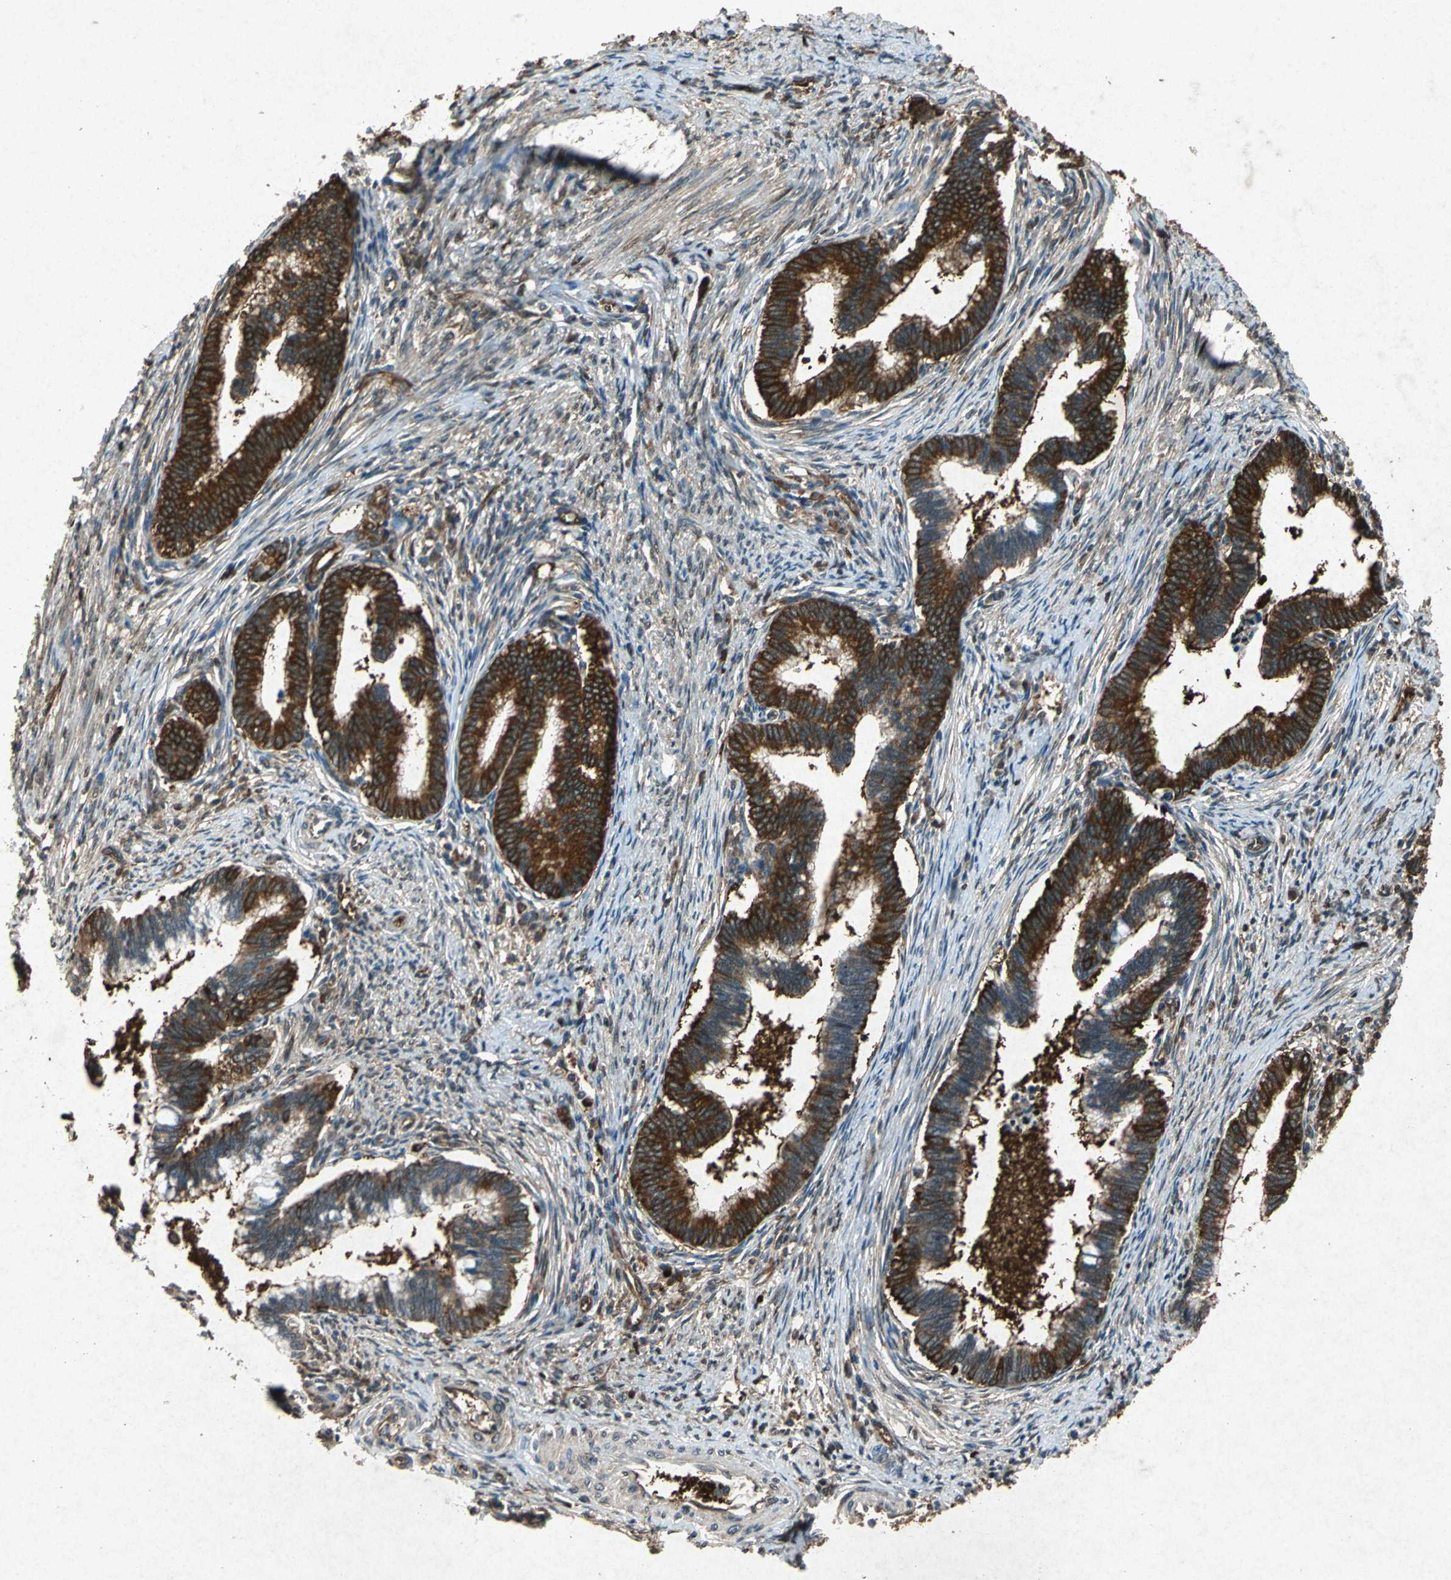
{"staining": {"intensity": "strong", "quantity": ">75%", "location": "cytoplasmic/membranous"}, "tissue": "cervical cancer", "cell_type": "Tumor cells", "image_type": "cancer", "snomed": [{"axis": "morphology", "description": "Adenocarcinoma, NOS"}, {"axis": "topography", "description": "Cervix"}], "caption": "The photomicrograph reveals immunohistochemical staining of cervical adenocarcinoma. There is strong cytoplasmic/membranous positivity is appreciated in approximately >75% of tumor cells.", "gene": "HSP90AB1", "patient": {"sex": "female", "age": 36}}